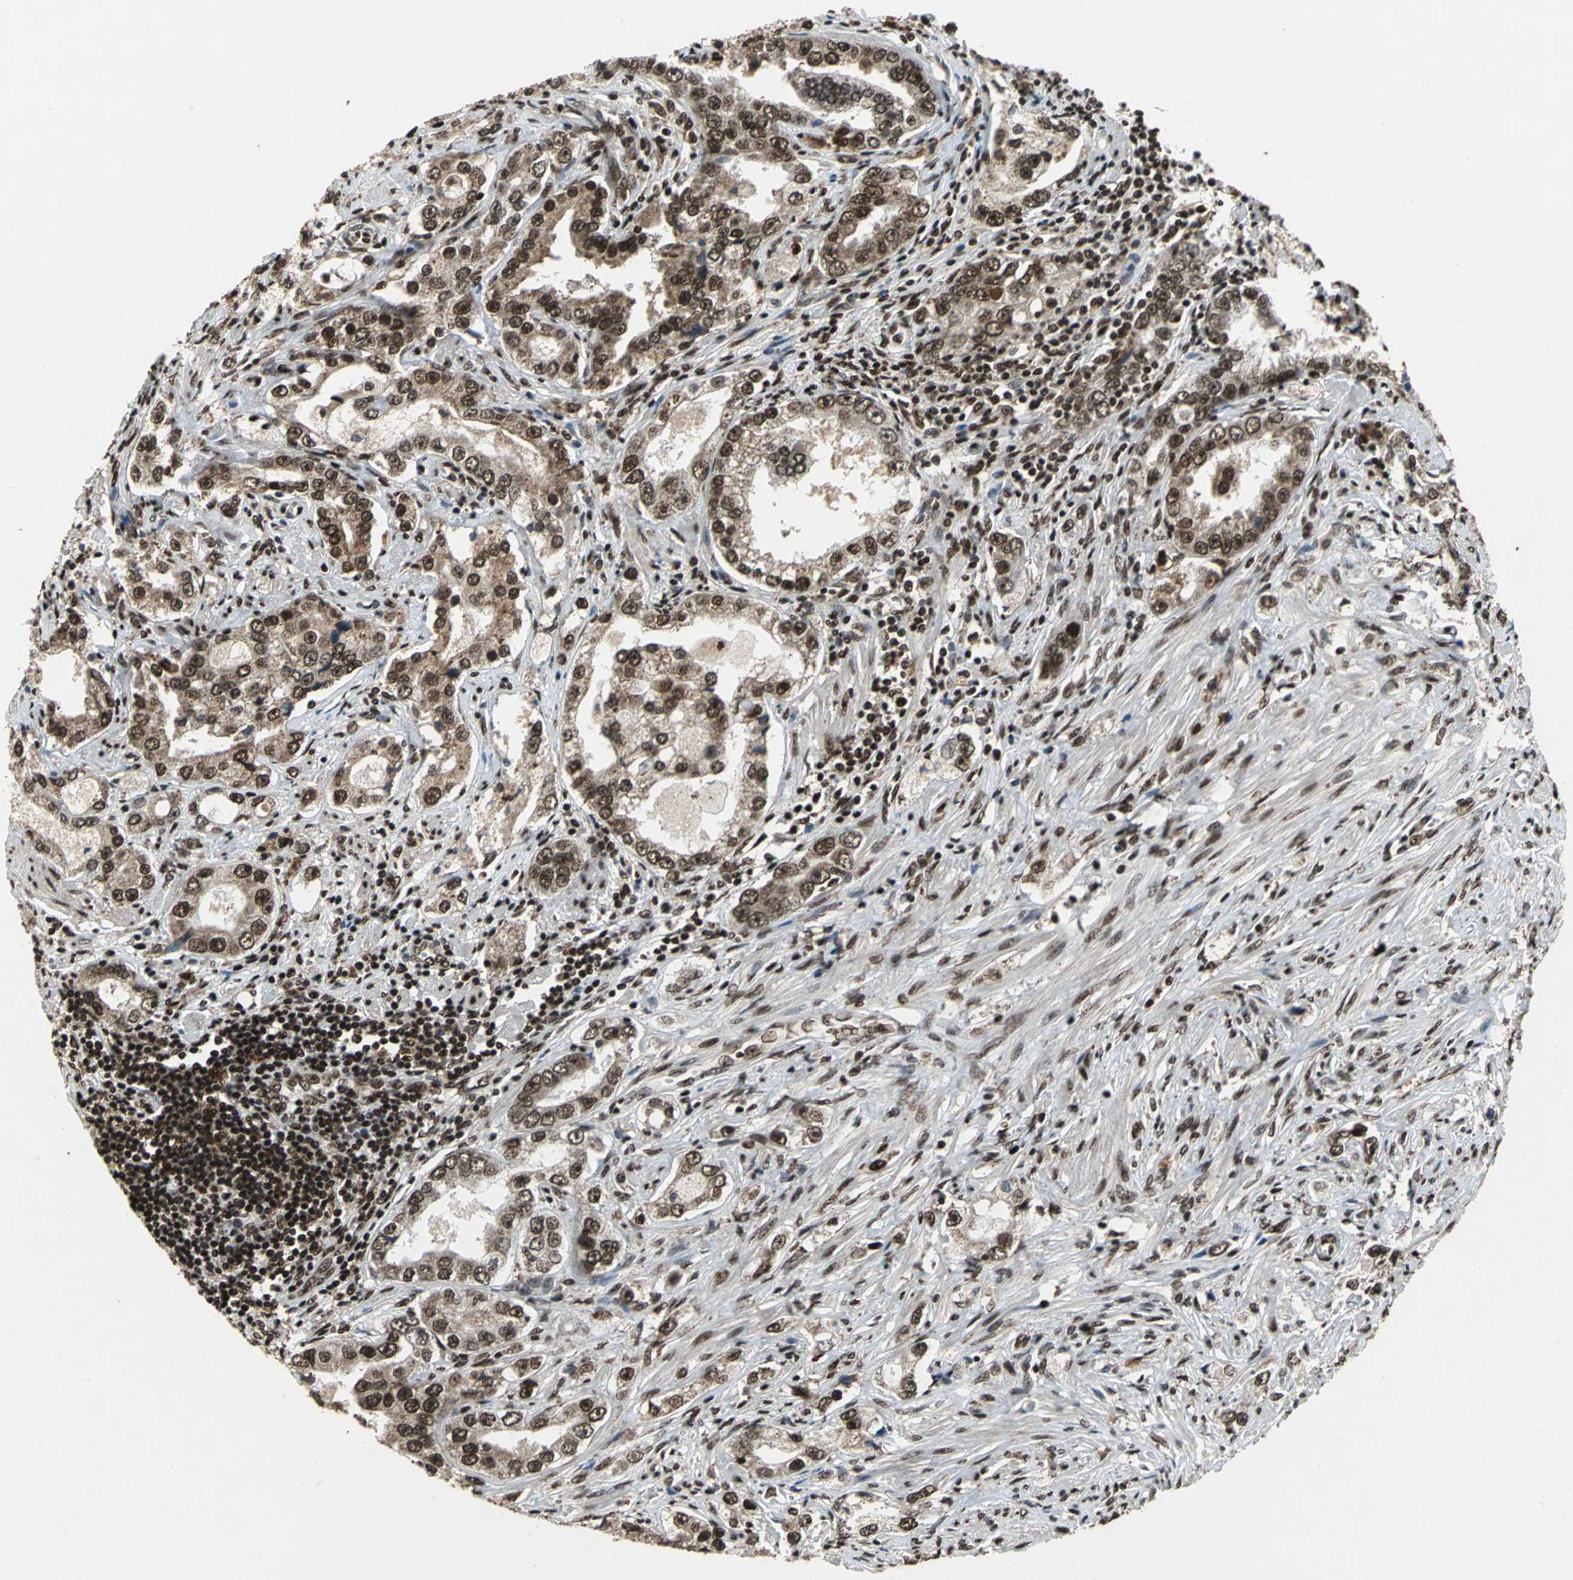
{"staining": {"intensity": "strong", "quantity": ">75%", "location": "nuclear"}, "tissue": "prostate cancer", "cell_type": "Tumor cells", "image_type": "cancer", "snomed": [{"axis": "morphology", "description": "Adenocarcinoma, High grade"}, {"axis": "topography", "description": "Prostate"}], "caption": "High-magnification brightfield microscopy of prostate adenocarcinoma (high-grade) stained with DAB (brown) and counterstained with hematoxylin (blue). tumor cells exhibit strong nuclear positivity is appreciated in about>75% of cells. (DAB IHC, brown staining for protein, blue staining for nuclei).", "gene": "MTA2", "patient": {"sex": "male", "age": 63}}